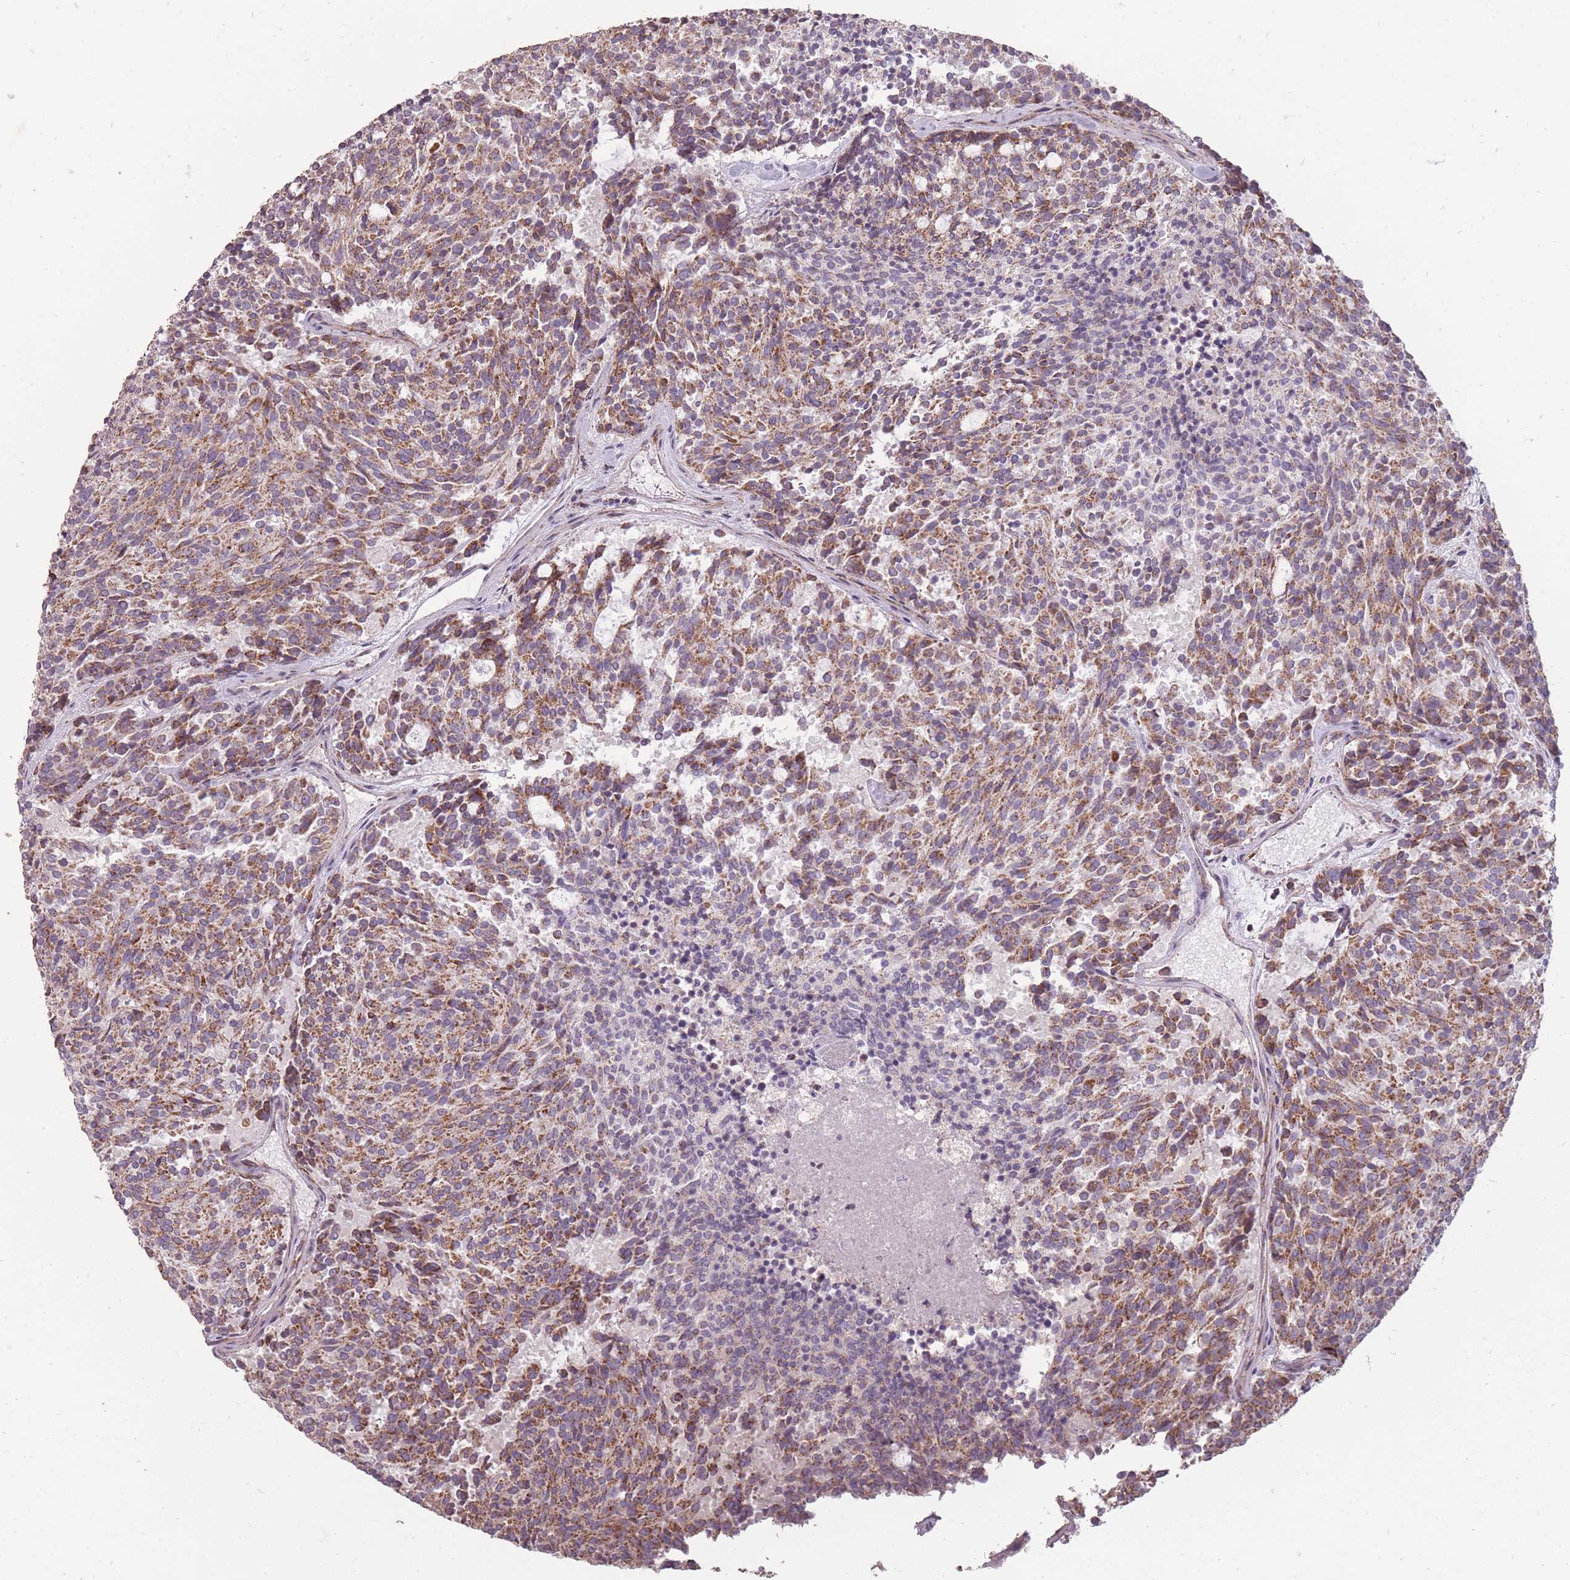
{"staining": {"intensity": "strong", "quantity": ">75%", "location": "cytoplasmic/membranous"}, "tissue": "carcinoid", "cell_type": "Tumor cells", "image_type": "cancer", "snomed": [{"axis": "morphology", "description": "Carcinoid, malignant, NOS"}, {"axis": "topography", "description": "Pancreas"}], "caption": "The immunohistochemical stain labels strong cytoplasmic/membranous staining in tumor cells of malignant carcinoid tissue. (DAB IHC, brown staining for protein, blue staining for nuclei).", "gene": "CNOT8", "patient": {"sex": "female", "age": 54}}